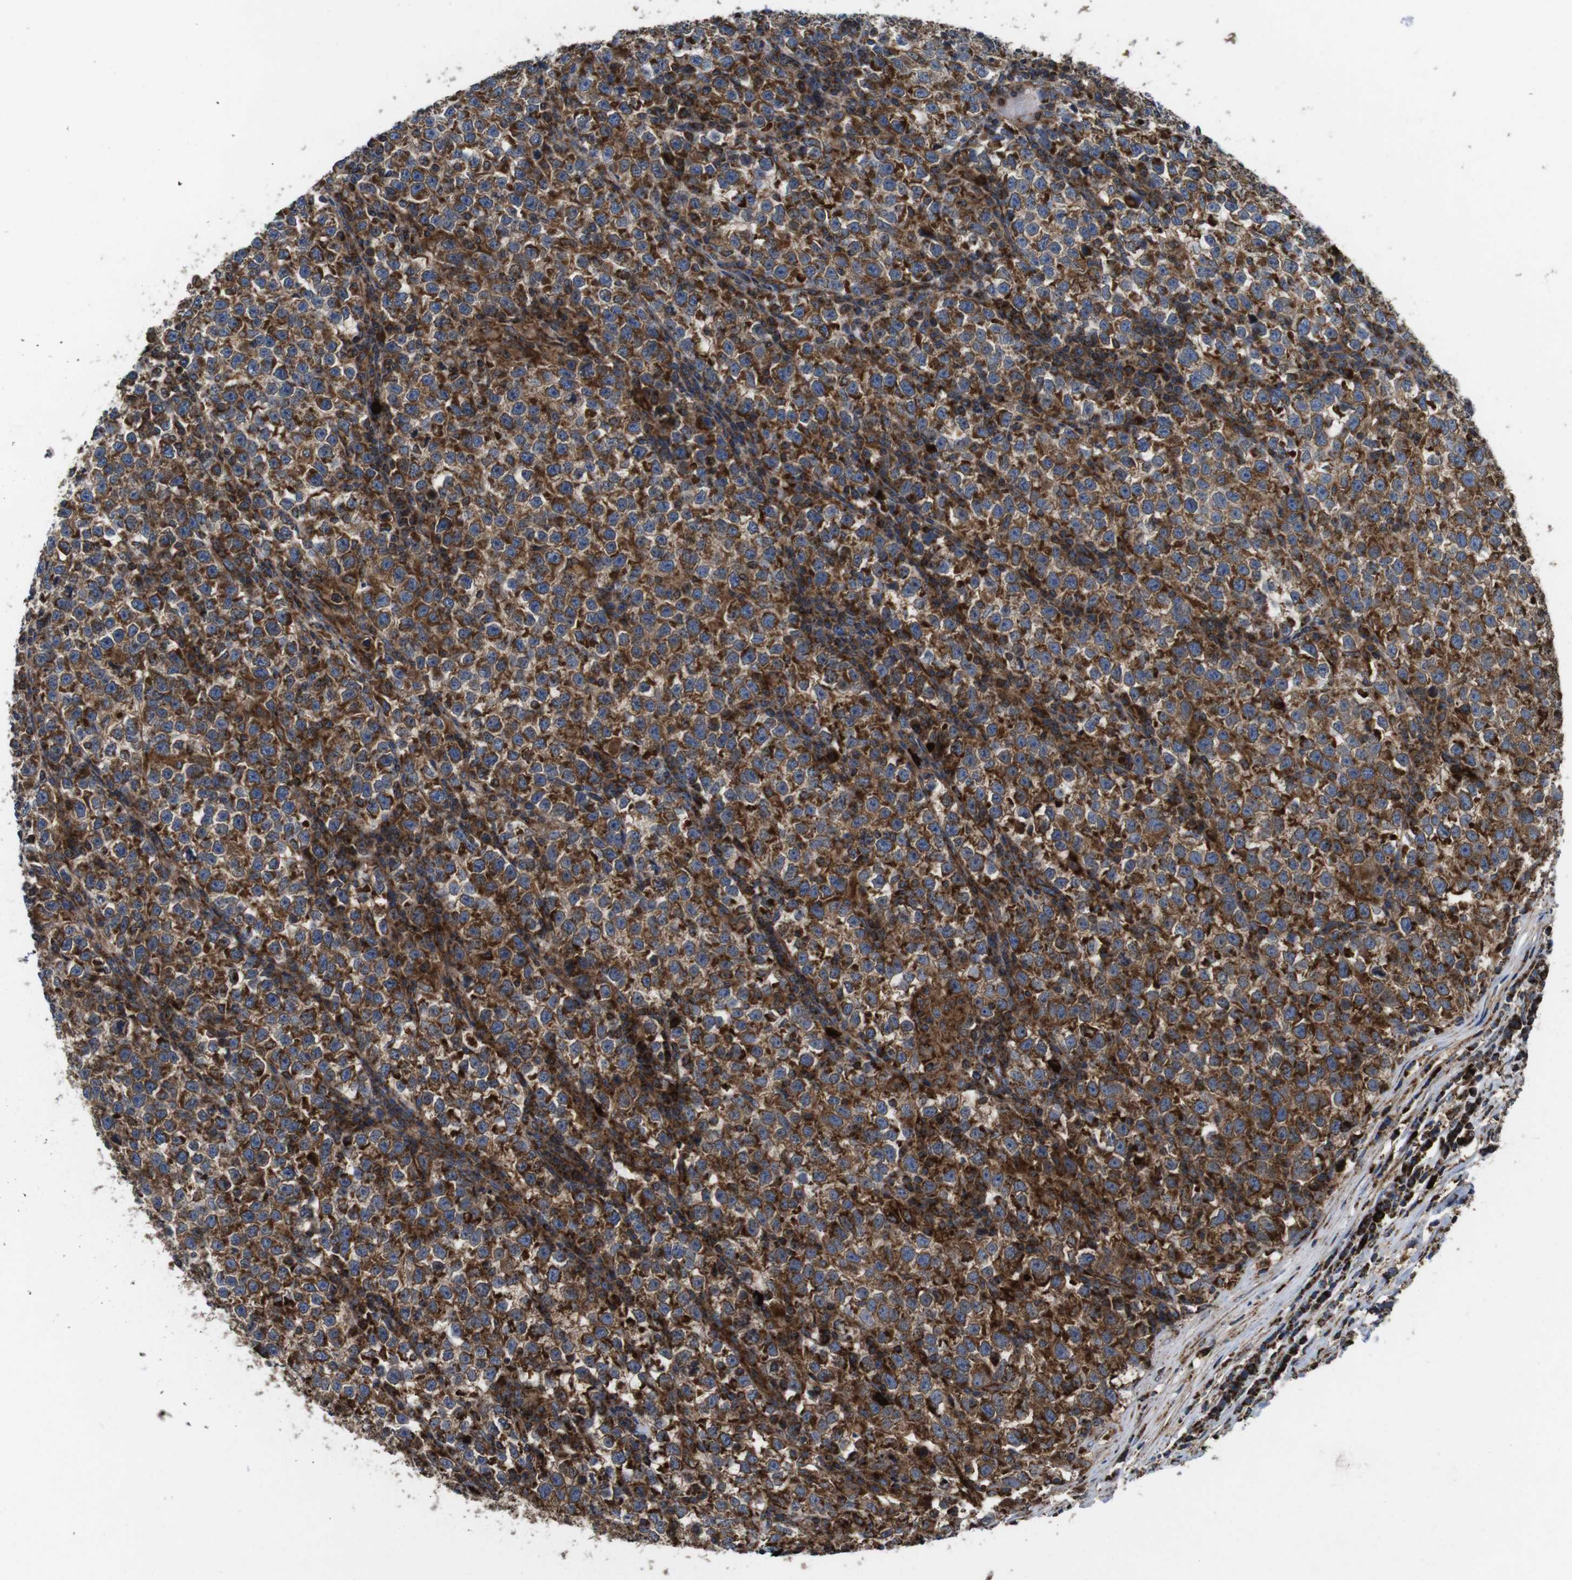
{"staining": {"intensity": "moderate", "quantity": ">75%", "location": "cytoplasmic/membranous"}, "tissue": "testis cancer", "cell_type": "Tumor cells", "image_type": "cancer", "snomed": [{"axis": "morphology", "description": "Normal tissue, NOS"}, {"axis": "morphology", "description": "Seminoma, NOS"}, {"axis": "topography", "description": "Testis"}], "caption": "Immunohistochemical staining of seminoma (testis) displays moderate cytoplasmic/membranous protein expression in approximately >75% of tumor cells.", "gene": "HK1", "patient": {"sex": "male", "age": 43}}